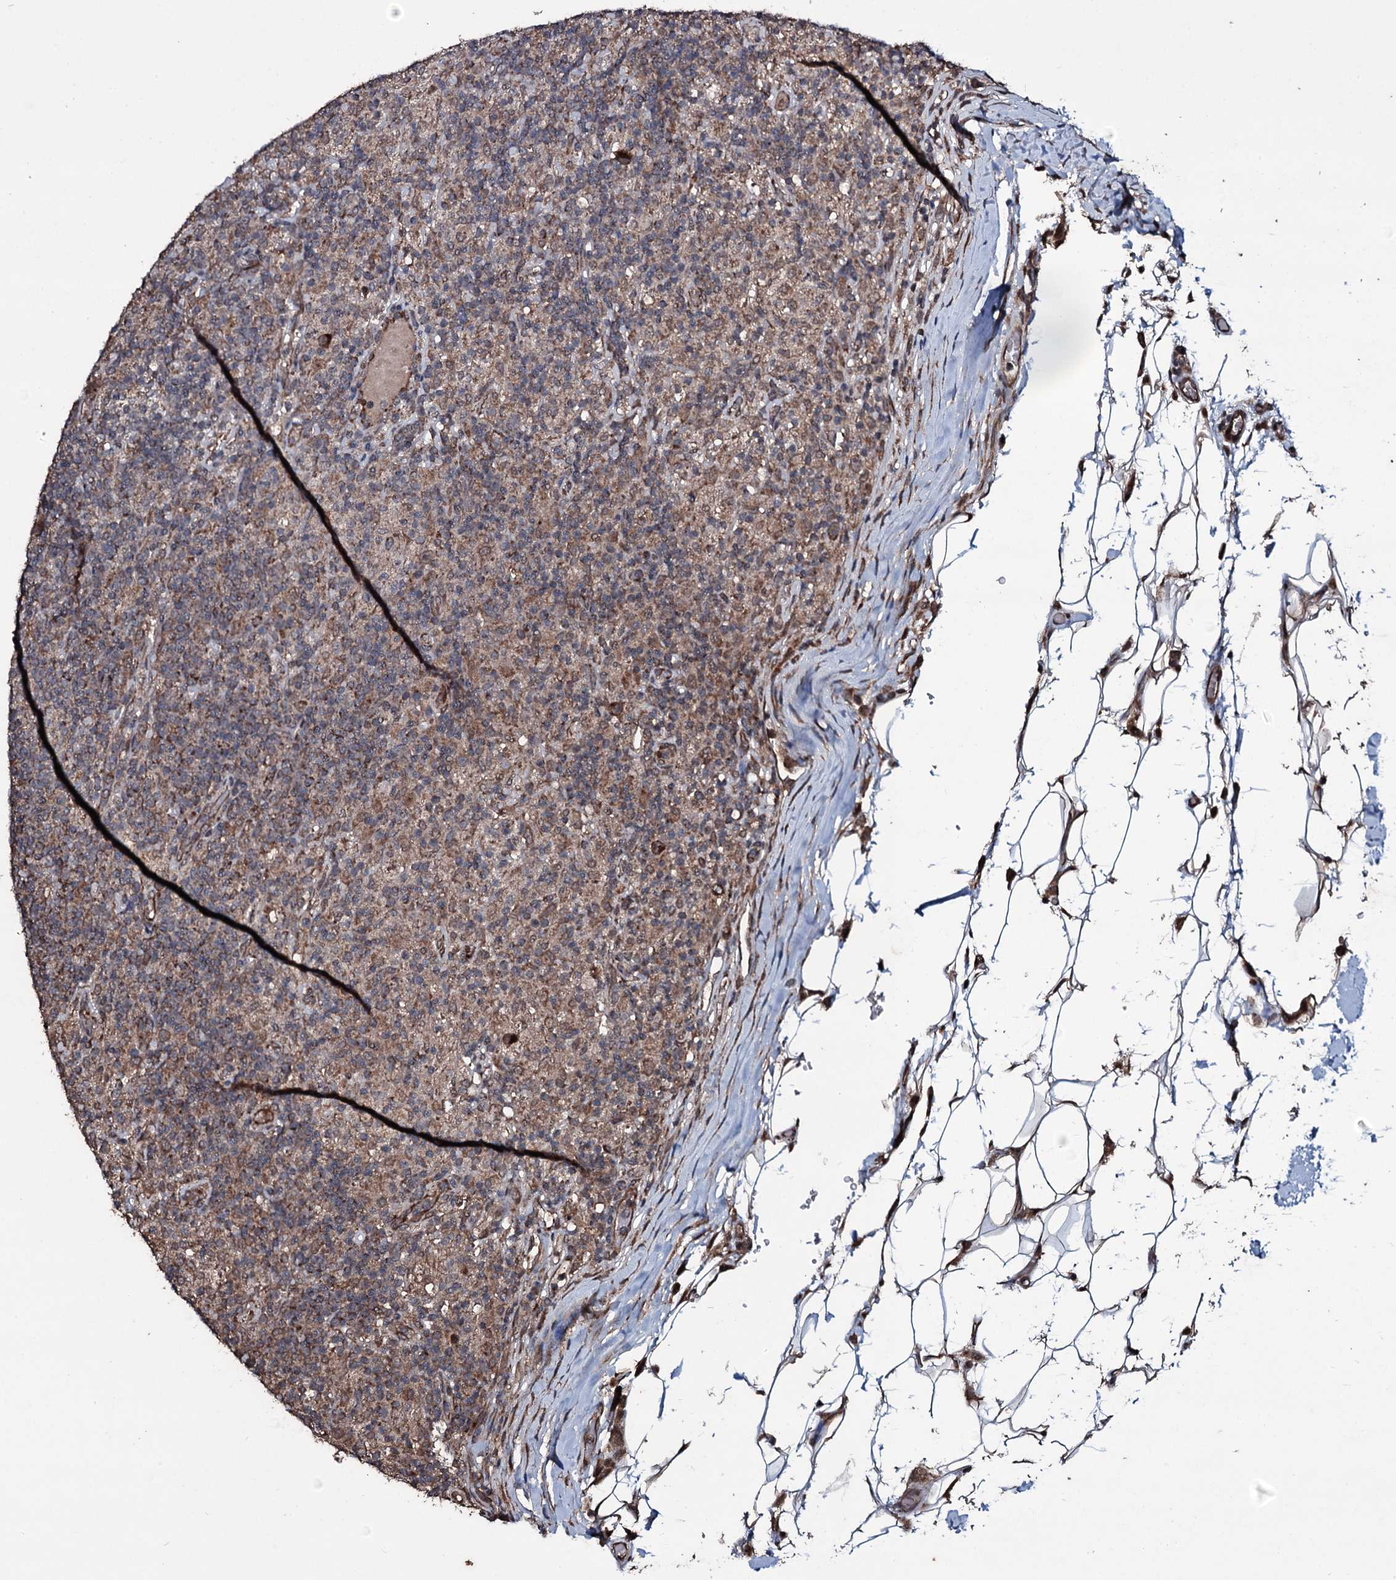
{"staining": {"intensity": "moderate", "quantity": ">75%", "location": "cytoplasmic/membranous"}, "tissue": "lymphoma", "cell_type": "Tumor cells", "image_type": "cancer", "snomed": [{"axis": "morphology", "description": "Hodgkin's disease, NOS"}, {"axis": "topography", "description": "Lymph node"}], "caption": "The micrograph demonstrates staining of Hodgkin's disease, revealing moderate cytoplasmic/membranous protein expression (brown color) within tumor cells.", "gene": "MRPS31", "patient": {"sex": "male", "age": 70}}